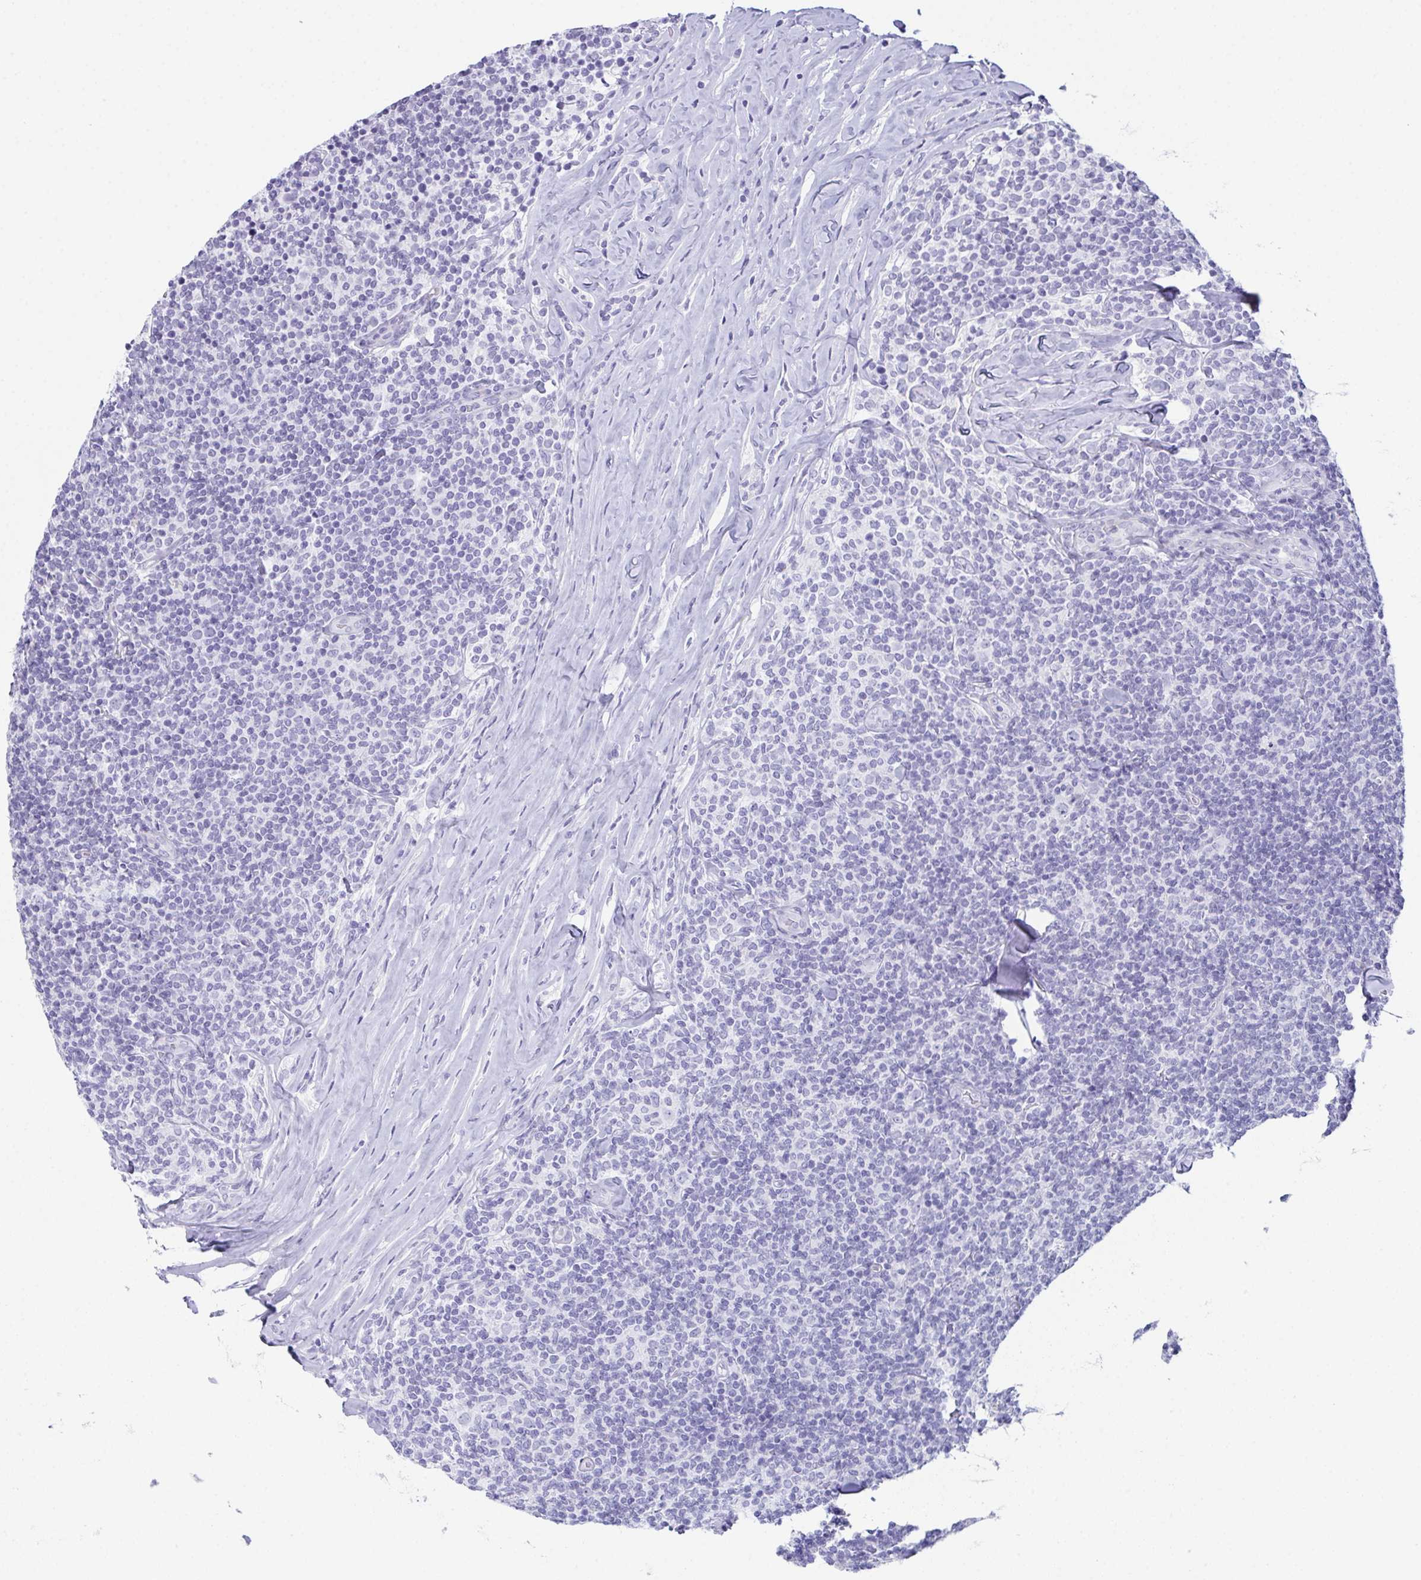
{"staining": {"intensity": "negative", "quantity": "none", "location": "none"}, "tissue": "lymphoma", "cell_type": "Tumor cells", "image_type": "cancer", "snomed": [{"axis": "morphology", "description": "Malignant lymphoma, non-Hodgkin's type, Low grade"}, {"axis": "topography", "description": "Lymph node"}], "caption": "Tumor cells show no significant expression in lymphoma. The staining is performed using DAB brown chromogen with nuclei counter-stained in using hematoxylin.", "gene": "TEX19", "patient": {"sex": "female", "age": 56}}